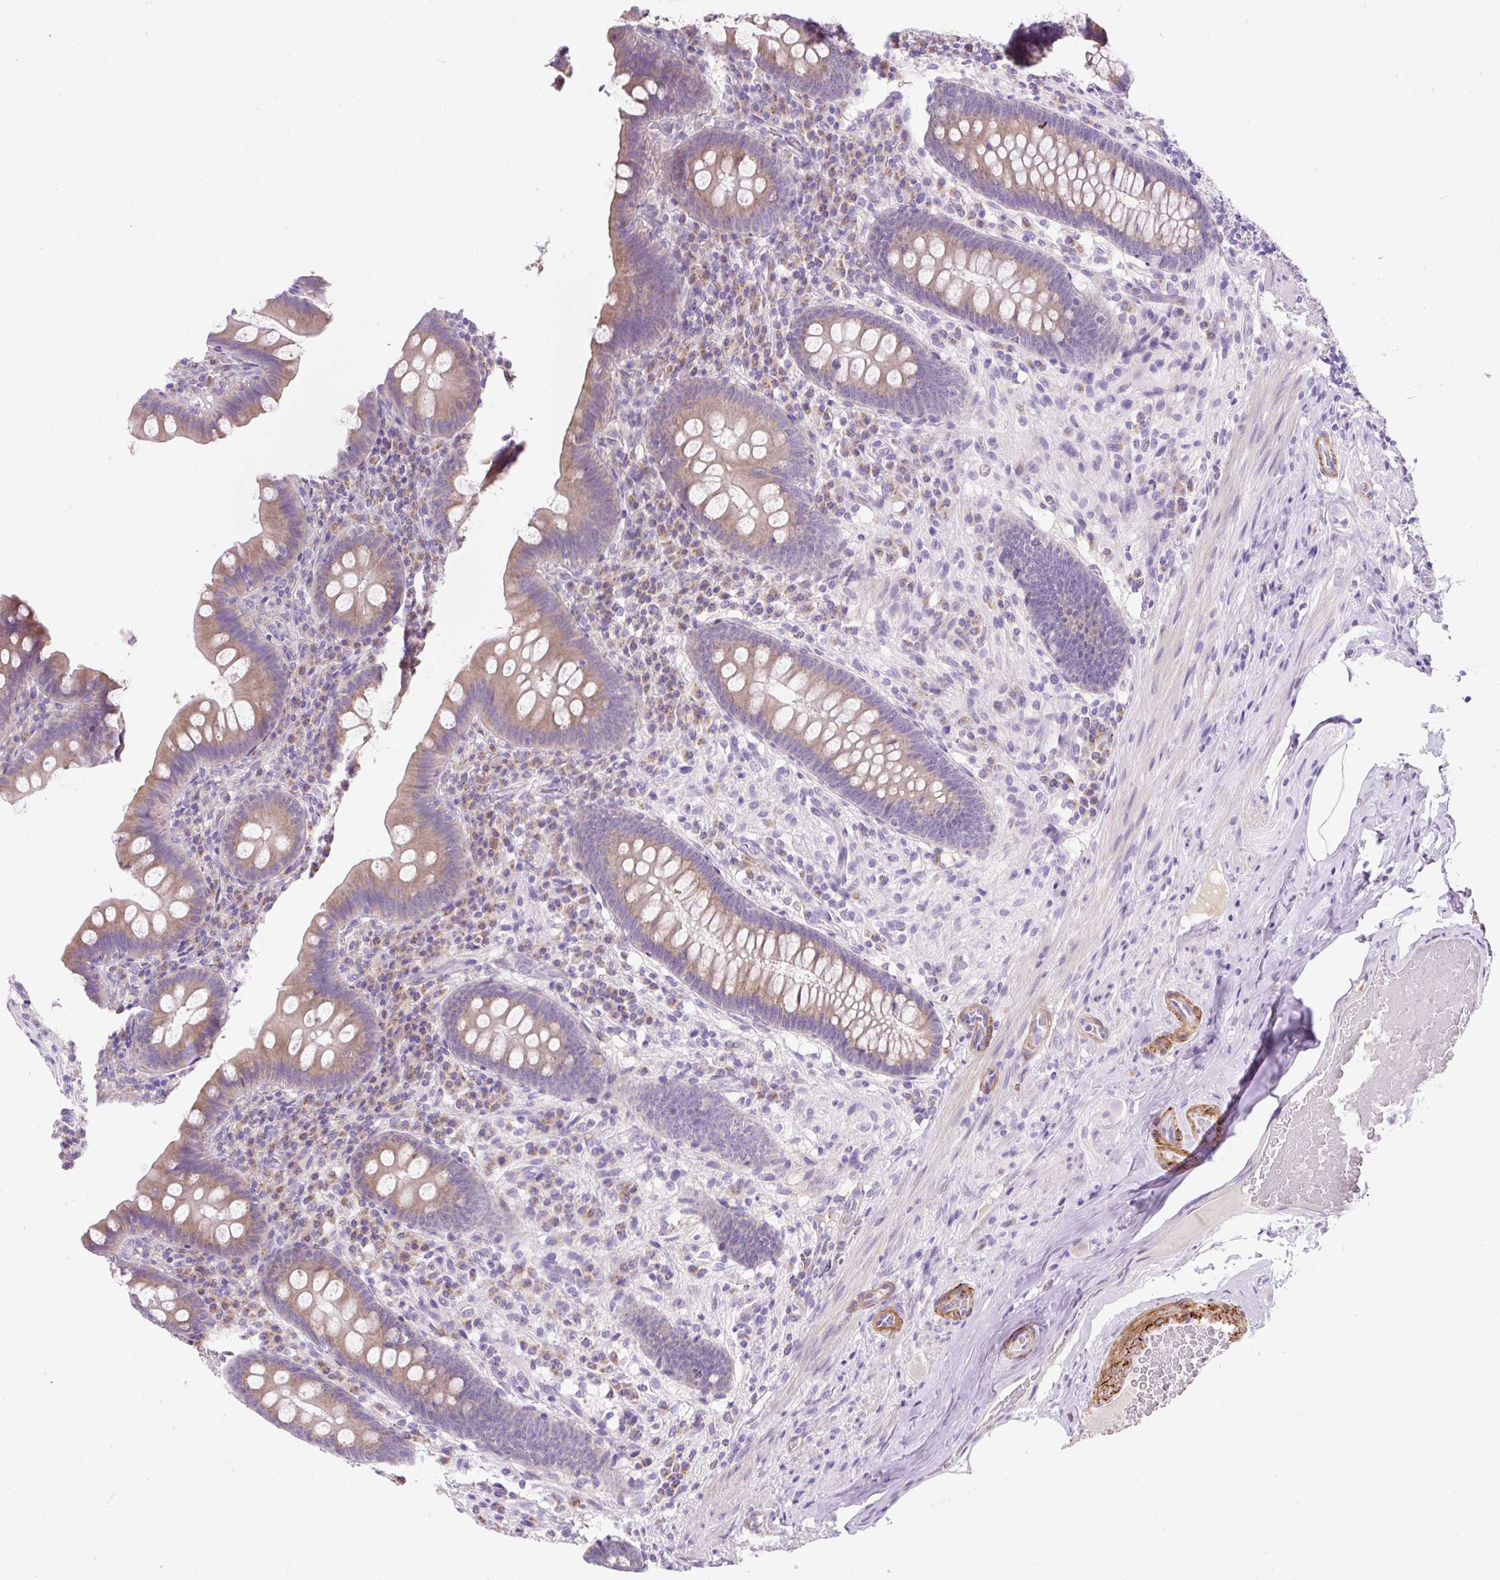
{"staining": {"intensity": "weak", "quantity": "25%-75%", "location": "cytoplasmic/membranous"}, "tissue": "appendix", "cell_type": "Glandular cells", "image_type": "normal", "snomed": [{"axis": "morphology", "description": "Normal tissue, NOS"}, {"axis": "topography", "description": "Appendix"}], "caption": "The immunohistochemical stain highlights weak cytoplasmic/membranous staining in glandular cells of unremarkable appendix.", "gene": "SUSD5", "patient": {"sex": "male", "age": 71}}